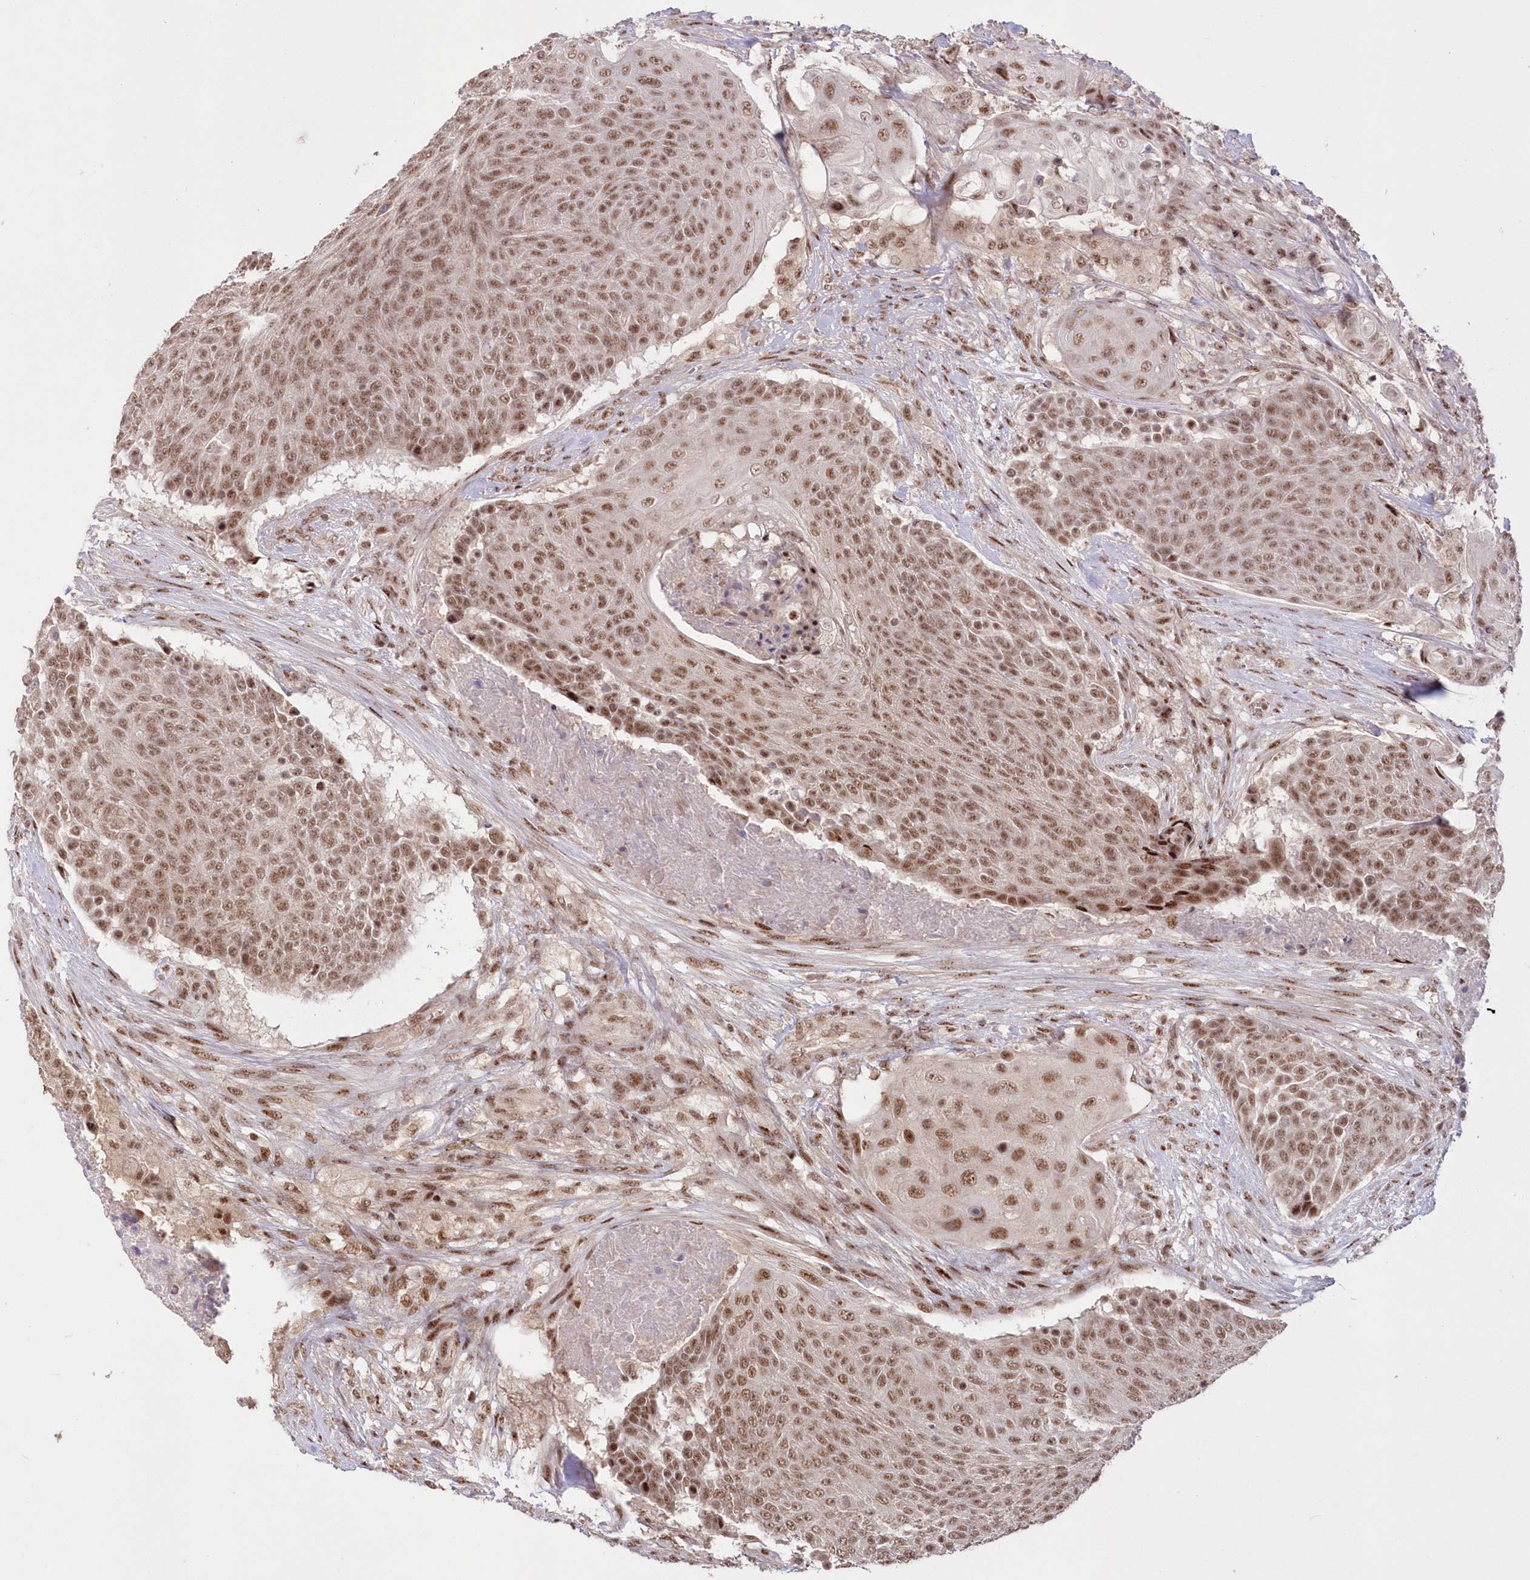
{"staining": {"intensity": "moderate", "quantity": ">75%", "location": "nuclear"}, "tissue": "urothelial cancer", "cell_type": "Tumor cells", "image_type": "cancer", "snomed": [{"axis": "morphology", "description": "Urothelial carcinoma, High grade"}, {"axis": "topography", "description": "Urinary bladder"}], "caption": "Moderate nuclear protein staining is identified in approximately >75% of tumor cells in urothelial cancer. (DAB IHC with brightfield microscopy, high magnification).", "gene": "WBP1L", "patient": {"sex": "female", "age": 63}}